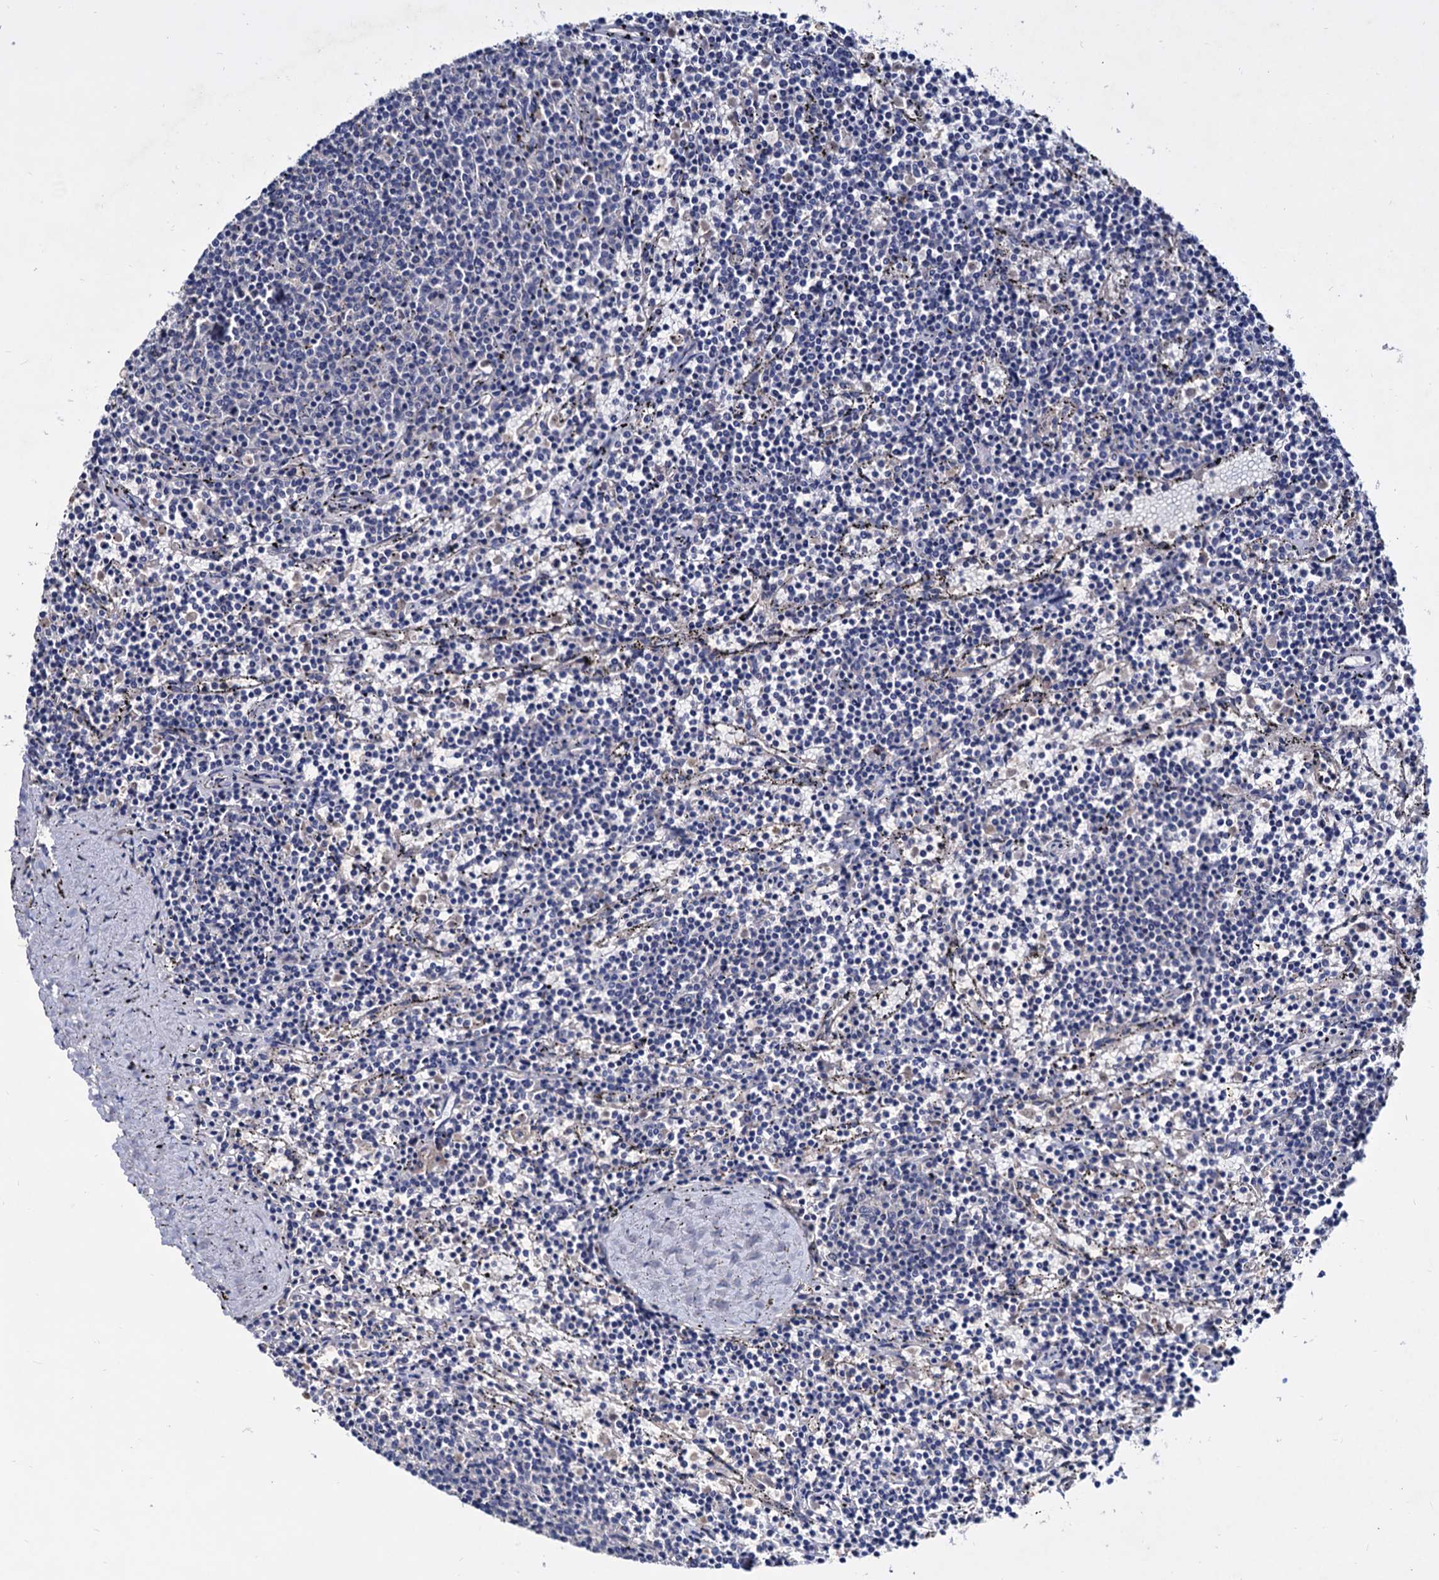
{"staining": {"intensity": "negative", "quantity": "none", "location": "none"}, "tissue": "lymphoma", "cell_type": "Tumor cells", "image_type": "cancer", "snomed": [{"axis": "morphology", "description": "Malignant lymphoma, non-Hodgkin's type, Low grade"}, {"axis": "topography", "description": "Spleen"}], "caption": "This image is of lymphoma stained with immunohistochemistry (IHC) to label a protein in brown with the nuclei are counter-stained blue. There is no staining in tumor cells.", "gene": "NPAS4", "patient": {"sex": "female", "age": 50}}